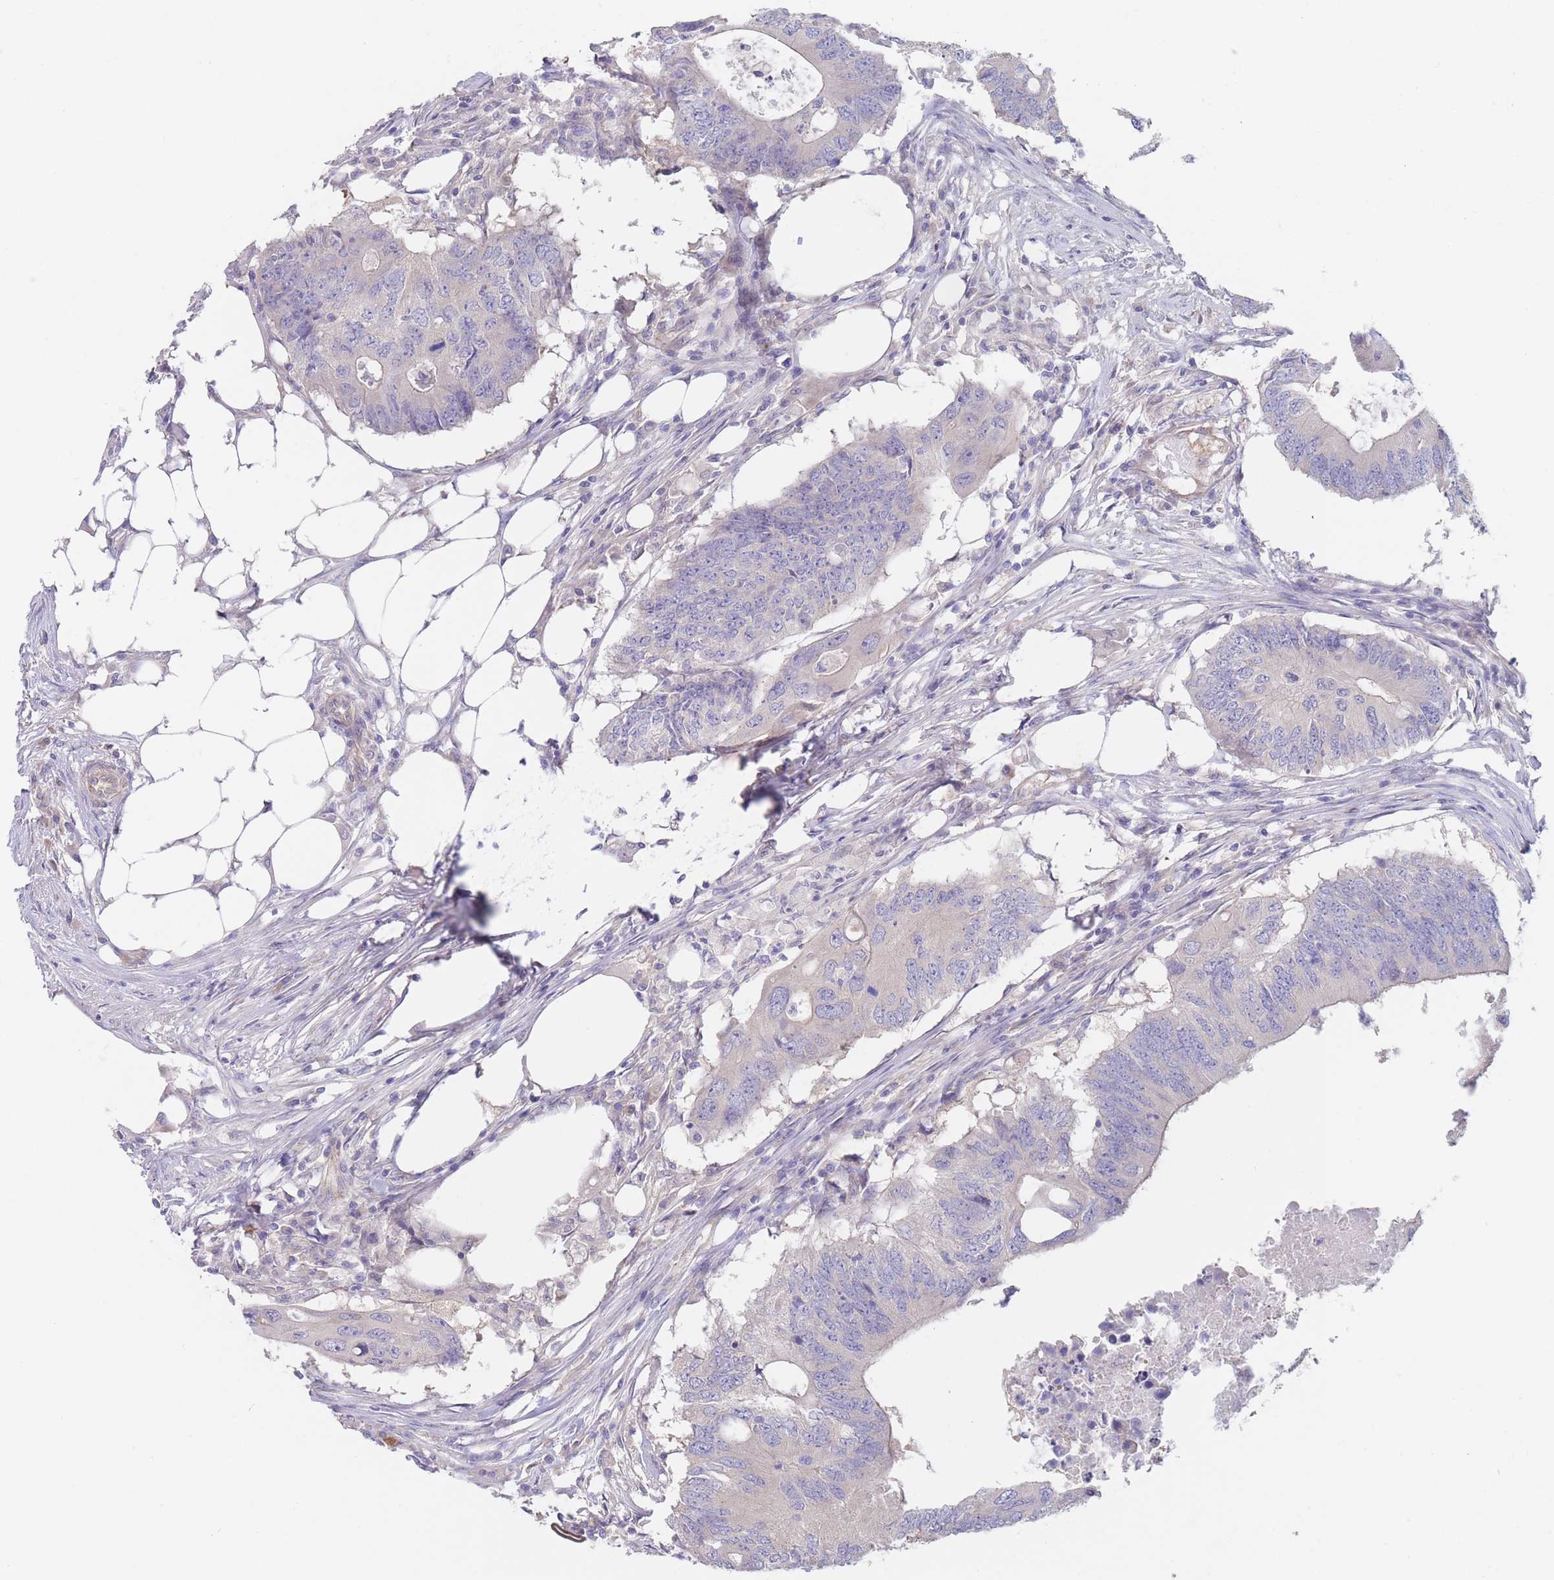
{"staining": {"intensity": "negative", "quantity": "none", "location": "none"}, "tissue": "colorectal cancer", "cell_type": "Tumor cells", "image_type": "cancer", "snomed": [{"axis": "morphology", "description": "Adenocarcinoma, NOS"}, {"axis": "topography", "description": "Colon"}], "caption": "Immunohistochemistry photomicrograph of neoplastic tissue: adenocarcinoma (colorectal) stained with DAB (3,3'-diaminobenzidine) reveals no significant protein positivity in tumor cells.", "gene": "ZNF281", "patient": {"sex": "male", "age": 71}}